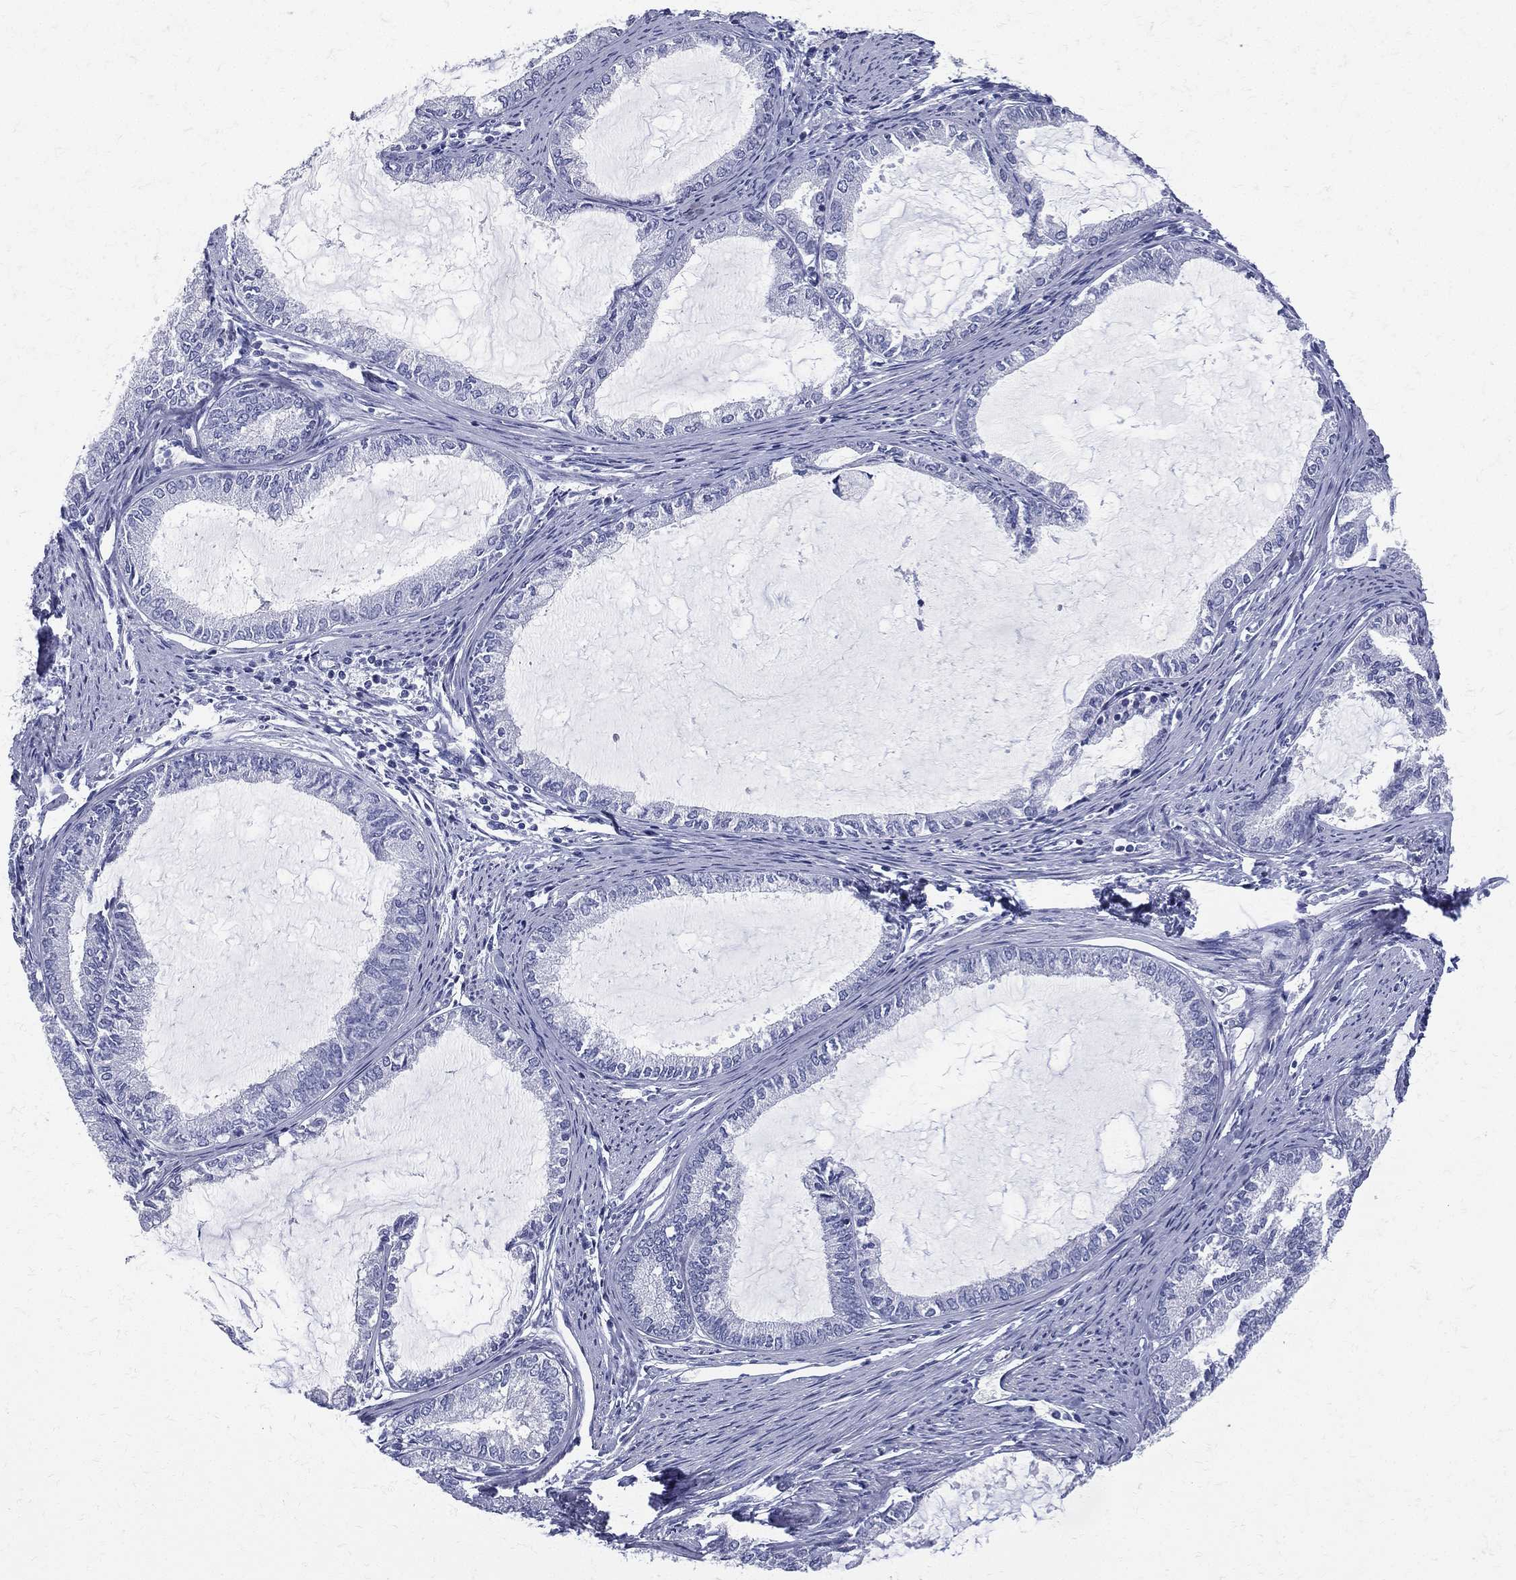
{"staining": {"intensity": "negative", "quantity": "none", "location": "none"}, "tissue": "endometrial cancer", "cell_type": "Tumor cells", "image_type": "cancer", "snomed": [{"axis": "morphology", "description": "Adenocarcinoma, NOS"}, {"axis": "topography", "description": "Endometrium"}], "caption": "This histopathology image is of adenocarcinoma (endometrial) stained with immunohistochemistry to label a protein in brown with the nuclei are counter-stained blue. There is no staining in tumor cells. The staining is performed using DAB (3,3'-diaminobenzidine) brown chromogen with nuclei counter-stained in using hematoxylin.", "gene": "ETNPPL", "patient": {"sex": "female", "age": 86}}